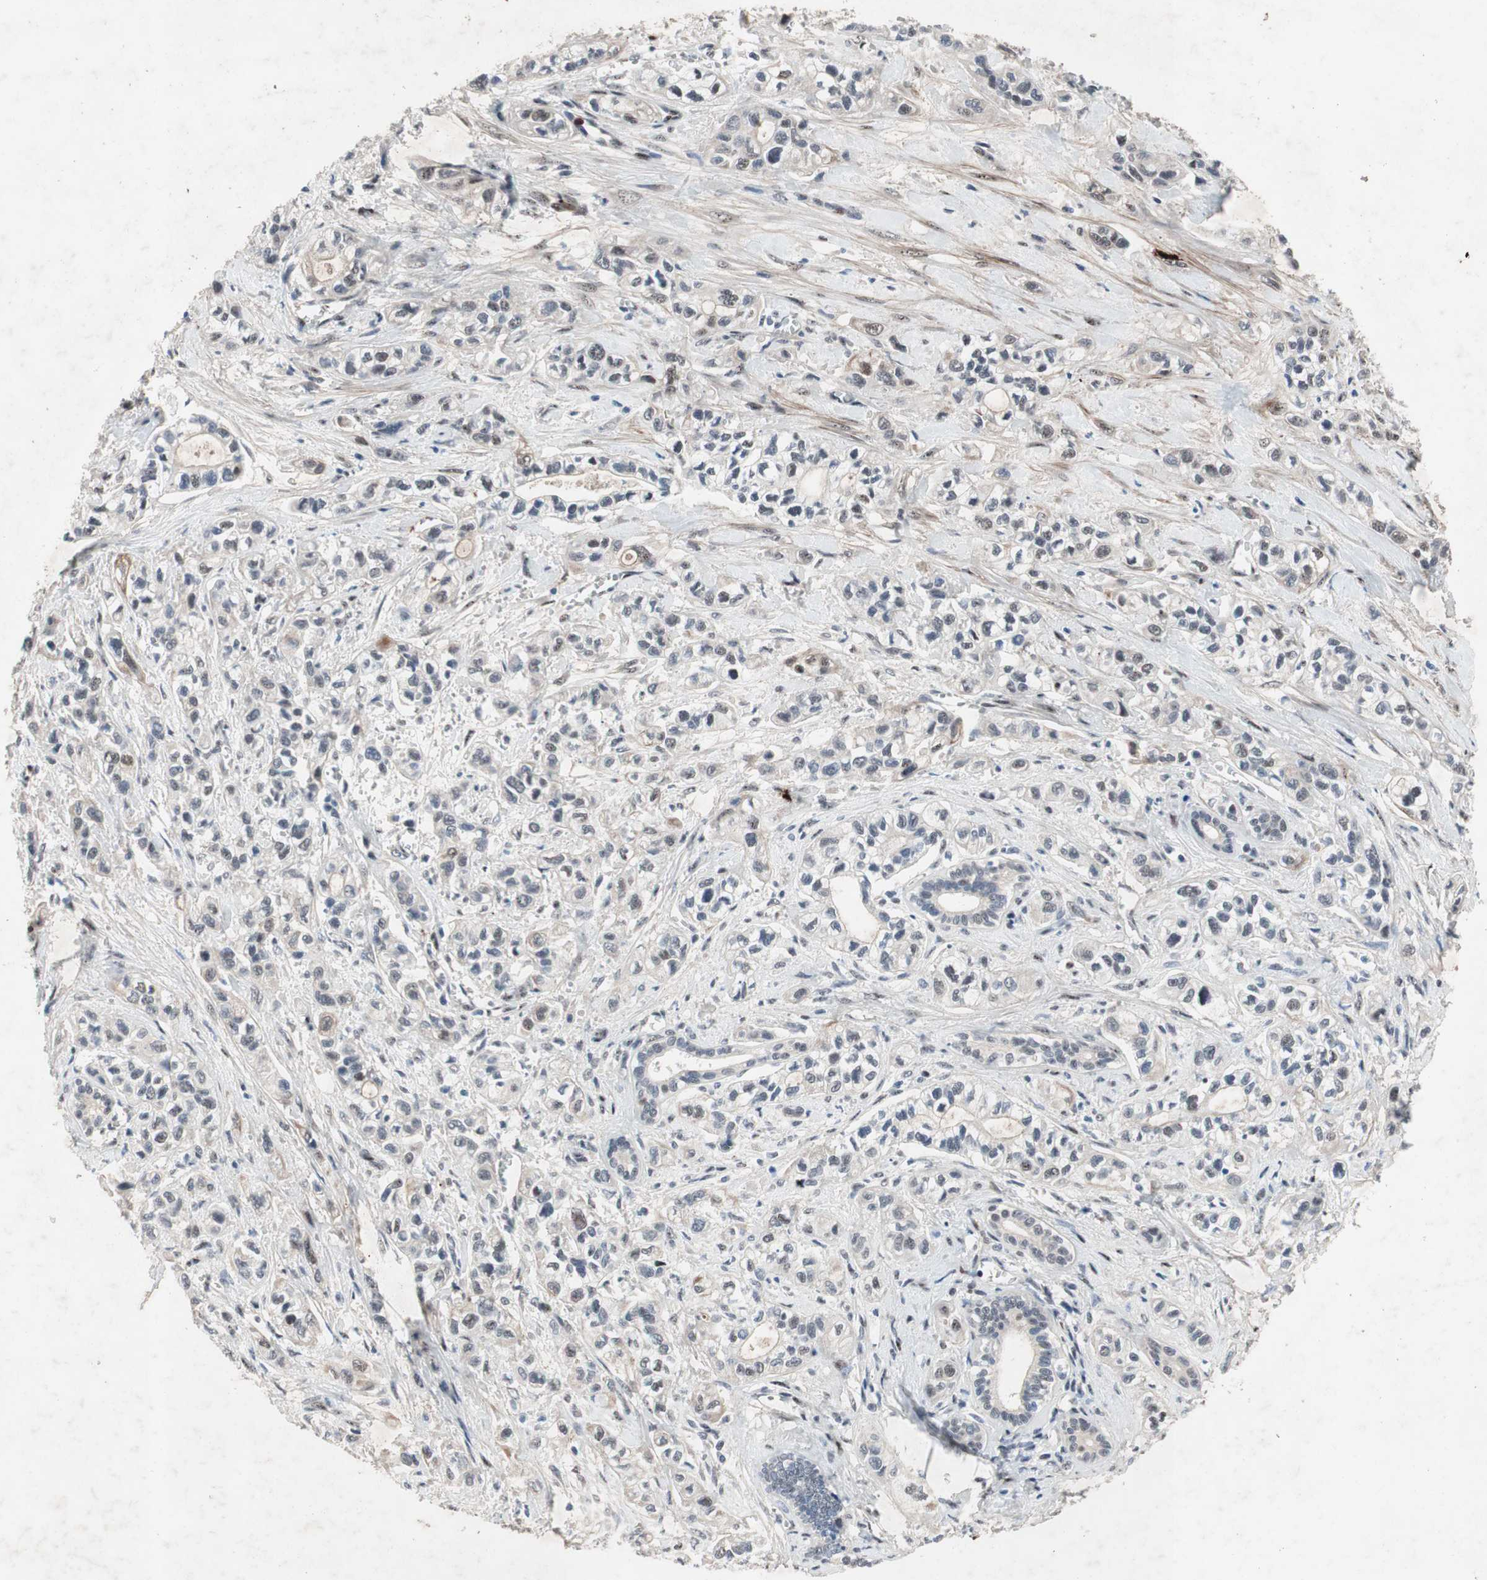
{"staining": {"intensity": "weak", "quantity": "<25%", "location": "nuclear"}, "tissue": "pancreatic cancer", "cell_type": "Tumor cells", "image_type": "cancer", "snomed": [{"axis": "morphology", "description": "Adenocarcinoma, NOS"}, {"axis": "topography", "description": "Pancreas"}], "caption": "DAB immunohistochemical staining of pancreatic cancer (adenocarcinoma) demonstrates no significant positivity in tumor cells.", "gene": "SOX7", "patient": {"sex": "male", "age": 74}}